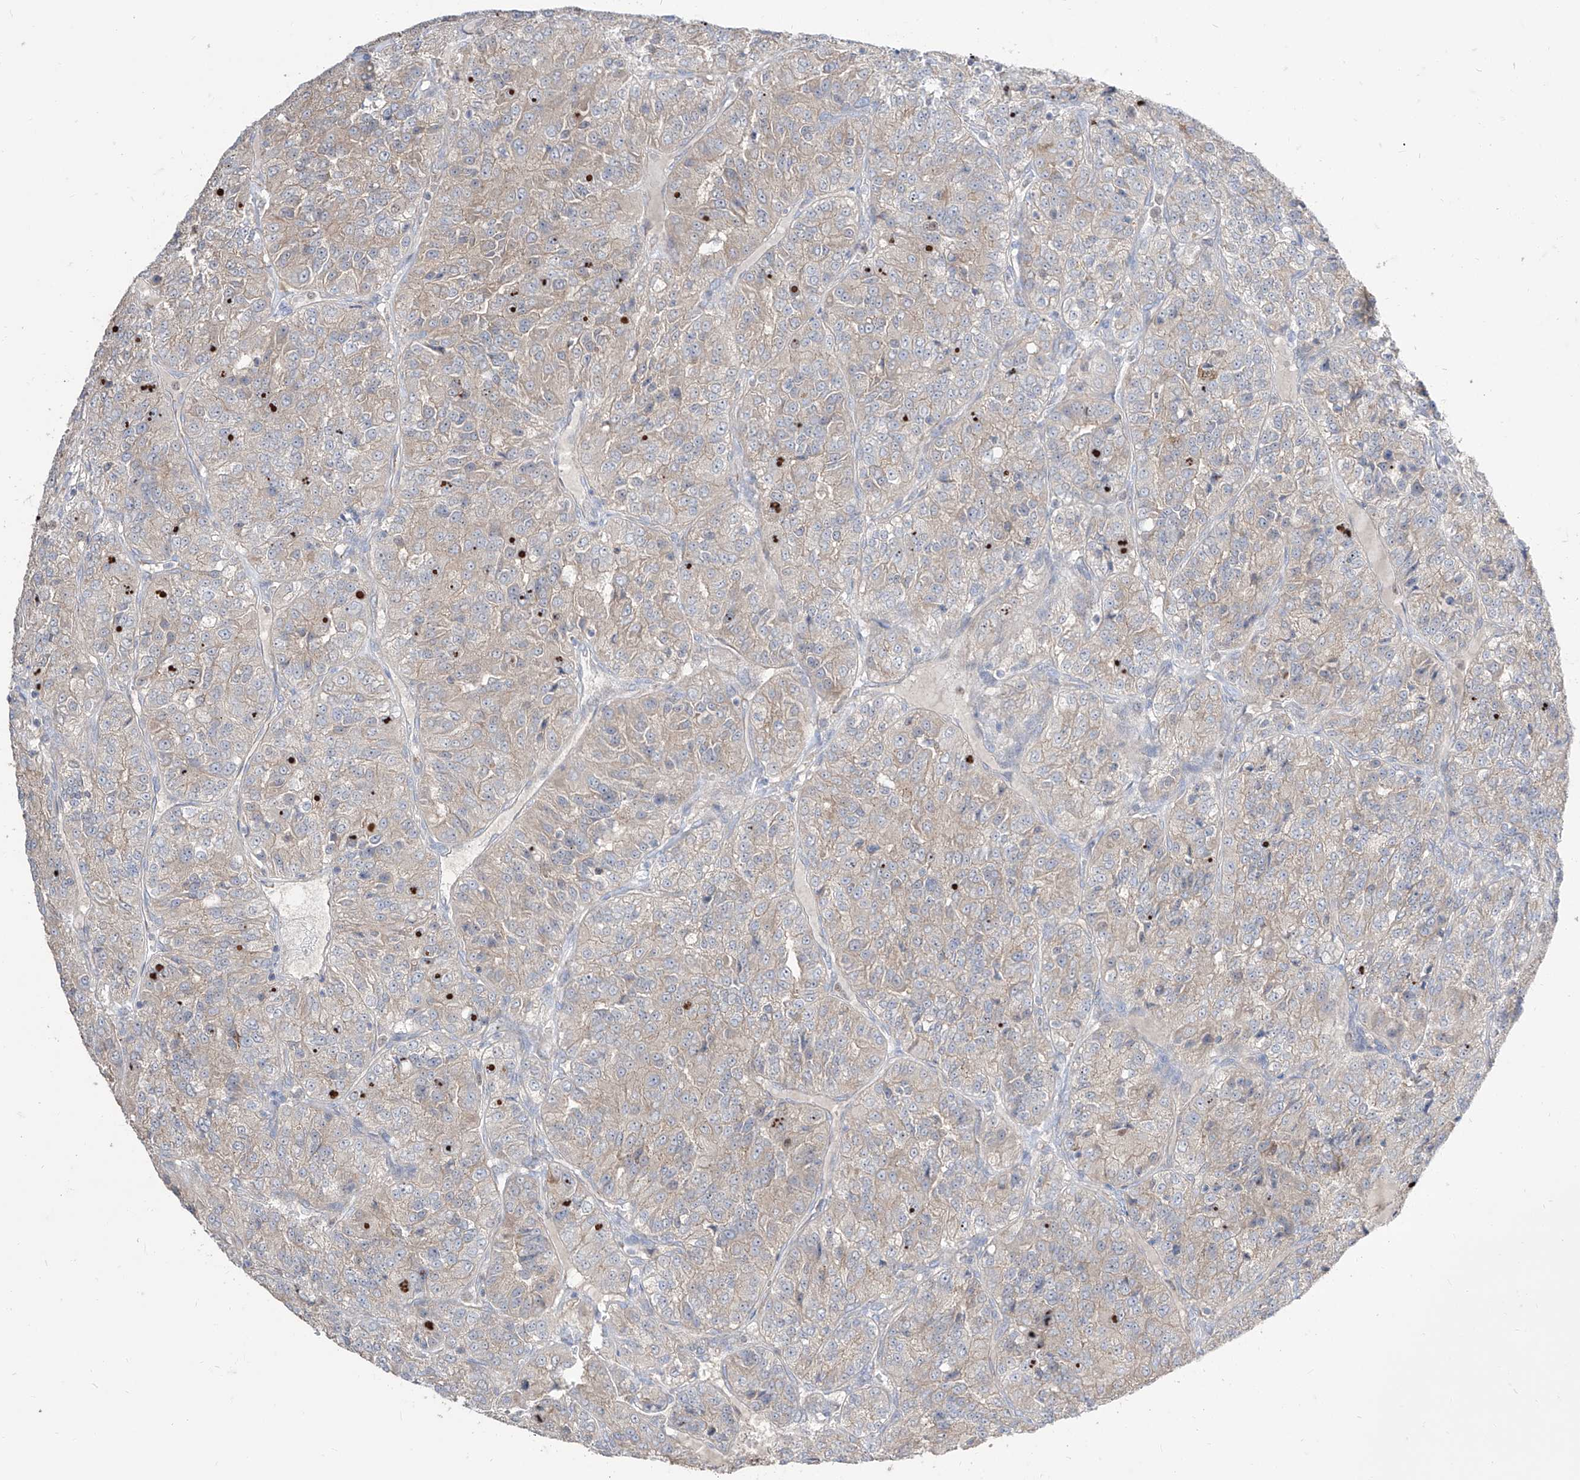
{"staining": {"intensity": "weak", "quantity": "<25%", "location": "cytoplasmic/membranous"}, "tissue": "renal cancer", "cell_type": "Tumor cells", "image_type": "cancer", "snomed": [{"axis": "morphology", "description": "Adenocarcinoma, NOS"}, {"axis": "topography", "description": "Kidney"}], "caption": "High magnification brightfield microscopy of renal adenocarcinoma stained with DAB (3,3'-diaminobenzidine) (brown) and counterstained with hematoxylin (blue): tumor cells show no significant expression.", "gene": "BROX", "patient": {"sex": "female", "age": 63}}